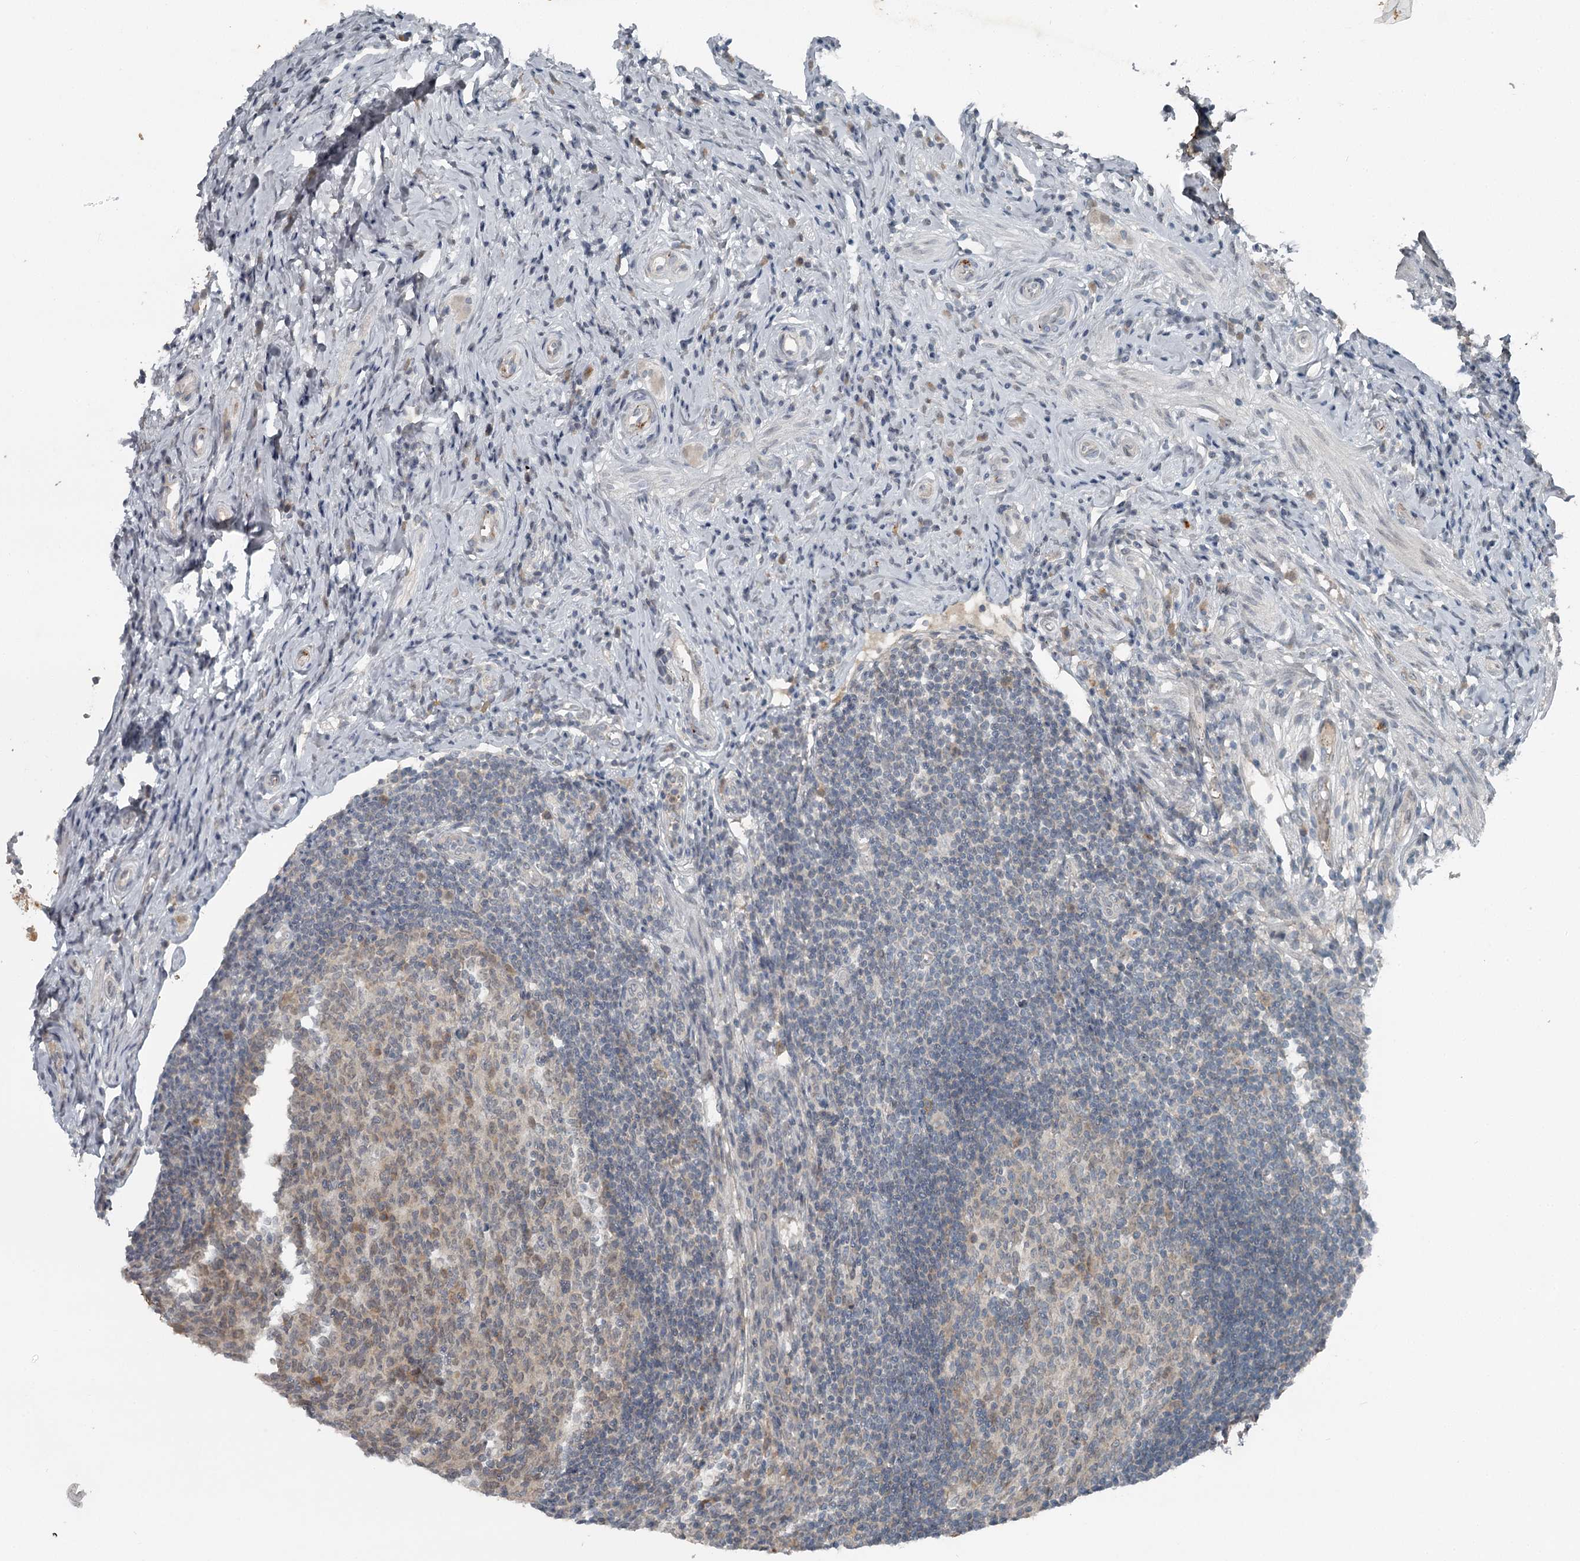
{"staining": {"intensity": "weak", "quantity": "25%-75%", "location": "cytoplasmic/membranous"}, "tissue": "appendix", "cell_type": "Glandular cells", "image_type": "normal", "snomed": [{"axis": "morphology", "description": "Normal tissue, NOS"}, {"axis": "topography", "description": "Appendix"}], "caption": "Benign appendix shows weak cytoplasmic/membranous positivity in approximately 25%-75% of glandular cells, visualized by immunohistochemistry.", "gene": "SLC39A8", "patient": {"sex": "female", "age": 54}}